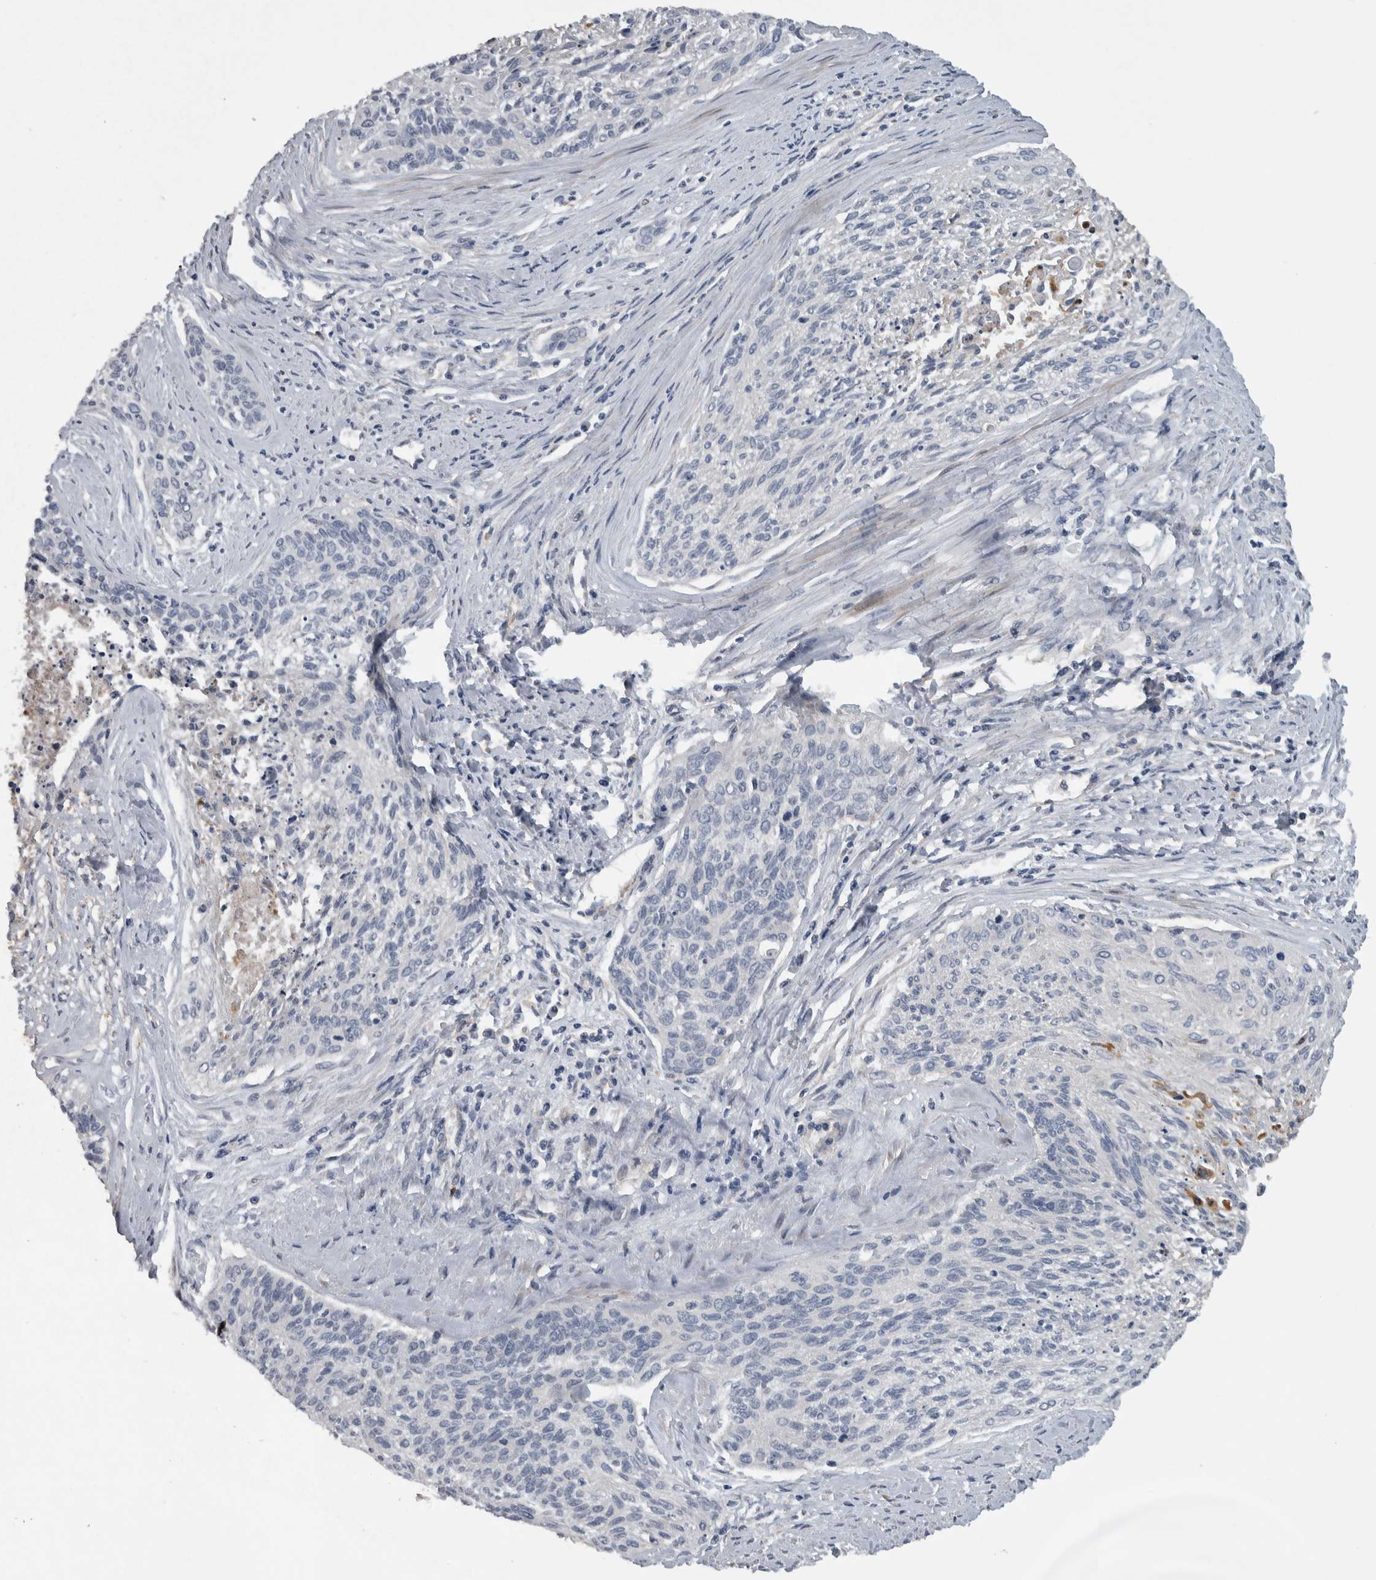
{"staining": {"intensity": "negative", "quantity": "none", "location": "none"}, "tissue": "cervical cancer", "cell_type": "Tumor cells", "image_type": "cancer", "snomed": [{"axis": "morphology", "description": "Squamous cell carcinoma, NOS"}, {"axis": "topography", "description": "Cervix"}], "caption": "There is no significant staining in tumor cells of cervical squamous cell carcinoma.", "gene": "NT5C2", "patient": {"sex": "female", "age": 55}}